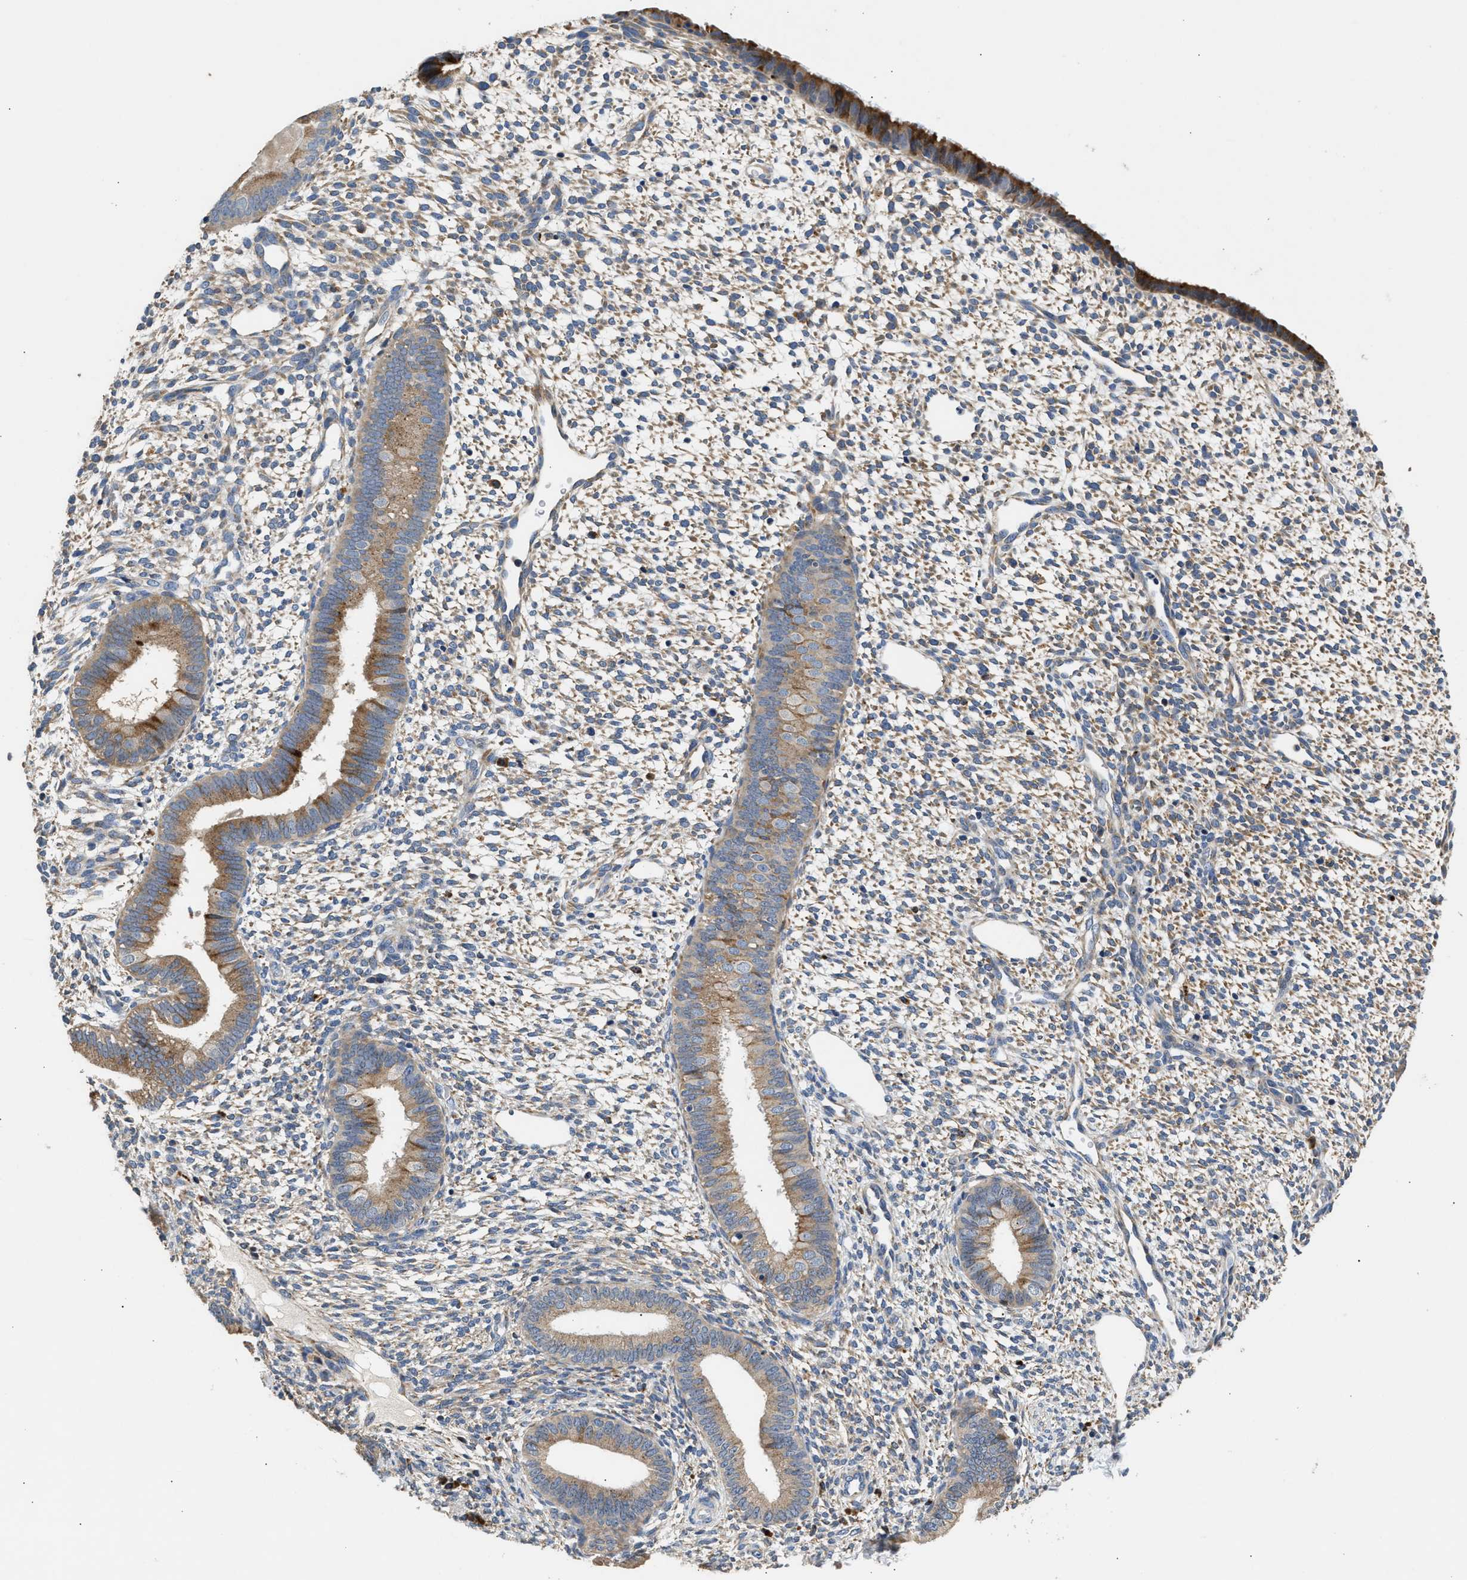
{"staining": {"intensity": "weak", "quantity": ">75%", "location": "cytoplasmic/membranous"}, "tissue": "endometrium", "cell_type": "Cells in endometrial stroma", "image_type": "normal", "snomed": [{"axis": "morphology", "description": "Normal tissue, NOS"}, {"axis": "topography", "description": "Endometrium"}], "caption": "IHC of unremarkable endometrium shows low levels of weak cytoplasmic/membranous expression in approximately >75% of cells in endometrial stroma. (DAB IHC, brown staining for protein, blue staining for nuclei).", "gene": "AMZ1", "patient": {"sex": "female", "age": 46}}